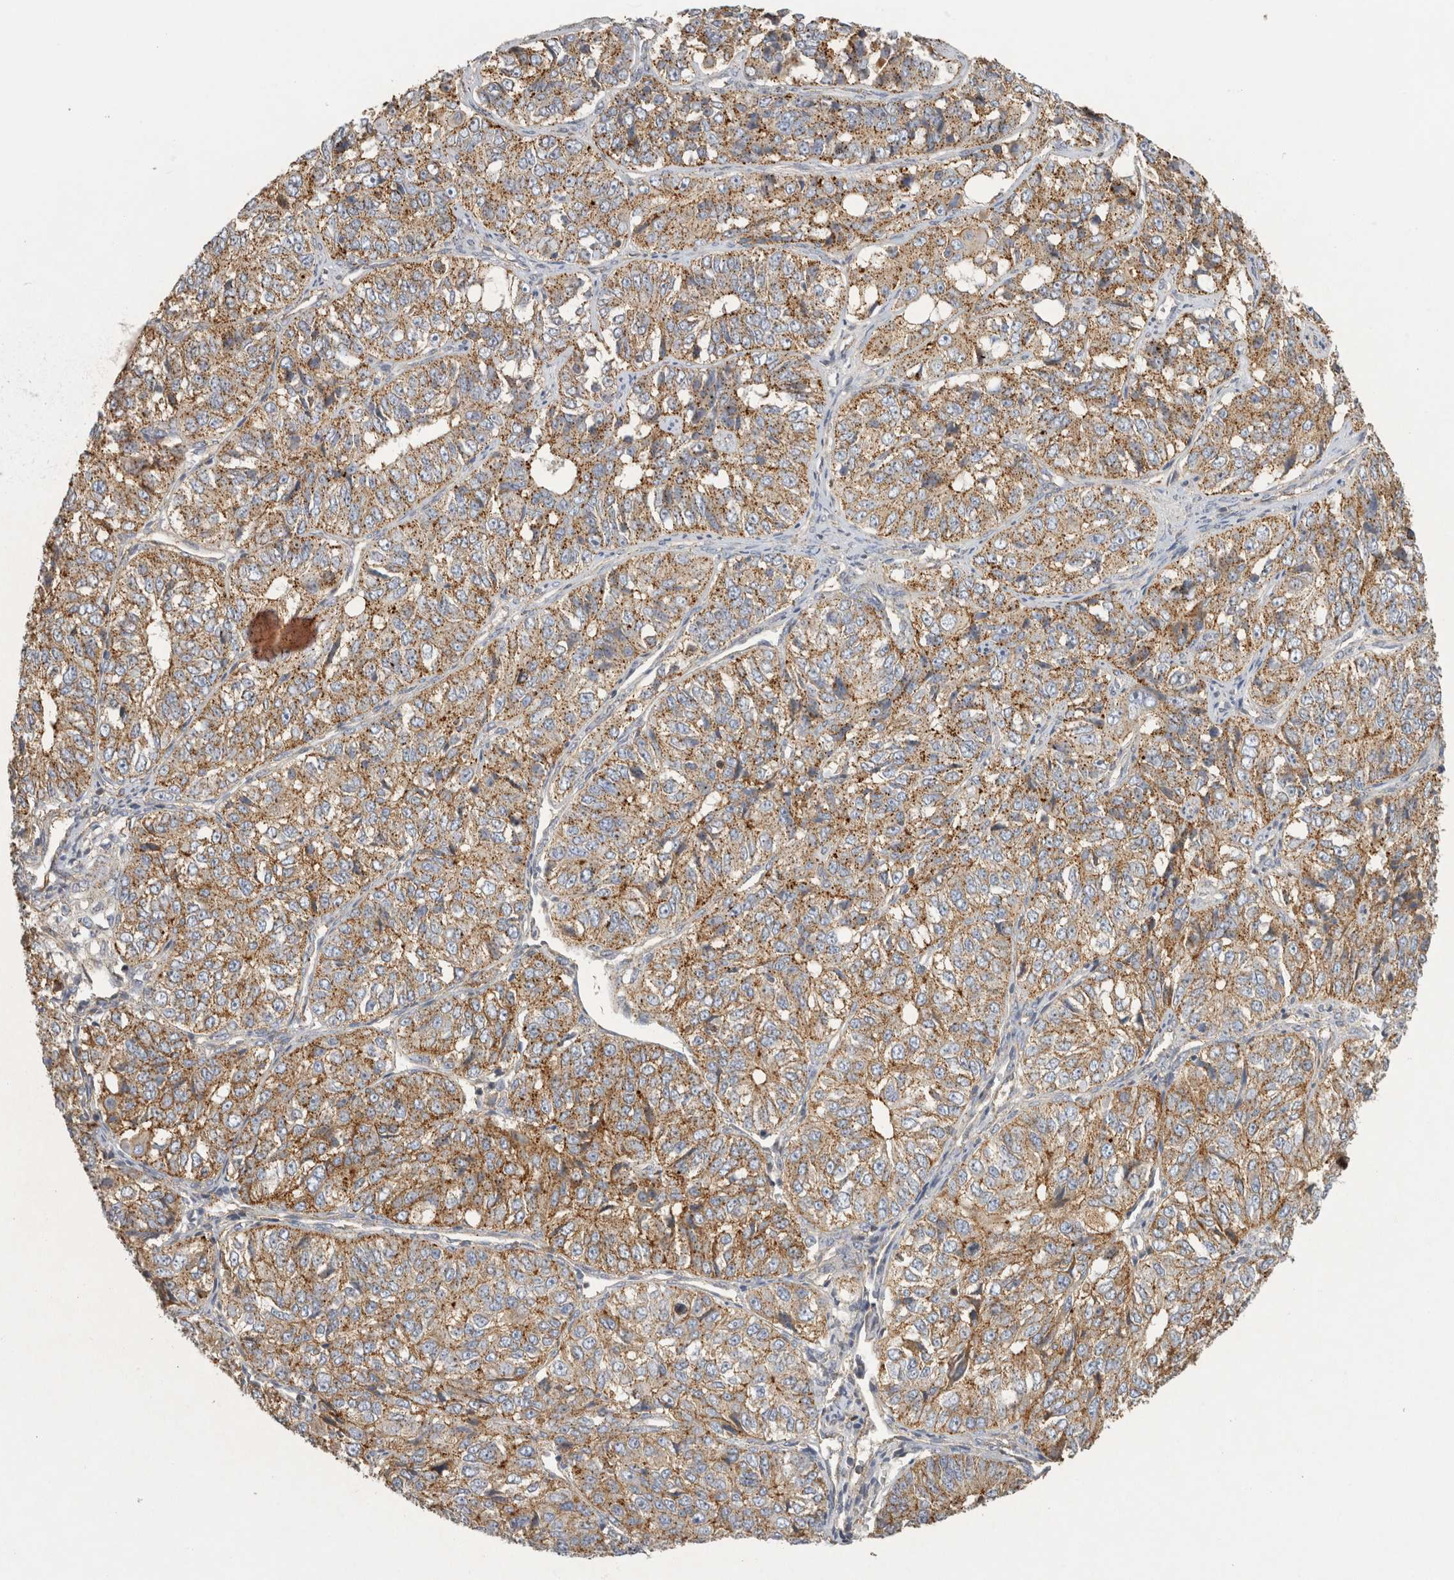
{"staining": {"intensity": "moderate", "quantity": ">75%", "location": "cytoplasmic/membranous"}, "tissue": "ovarian cancer", "cell_type": "Tumor cells", "image_type": "cancer", "snomed": [{"axis": "morphology", "description": "Carcinoma, endometroid"}, {"axis": "topography", "description": "Ovary"}], "caption": "Moderate cytoplasmic/membranous positivity for a protein is present in approximately >75% of tumor cells of ovarian cancer (endometroid carcinoma) using immunohistochemistry (IHC).", "gene": "CHMP6", "patient": {"sex": "female", "age": 51}}